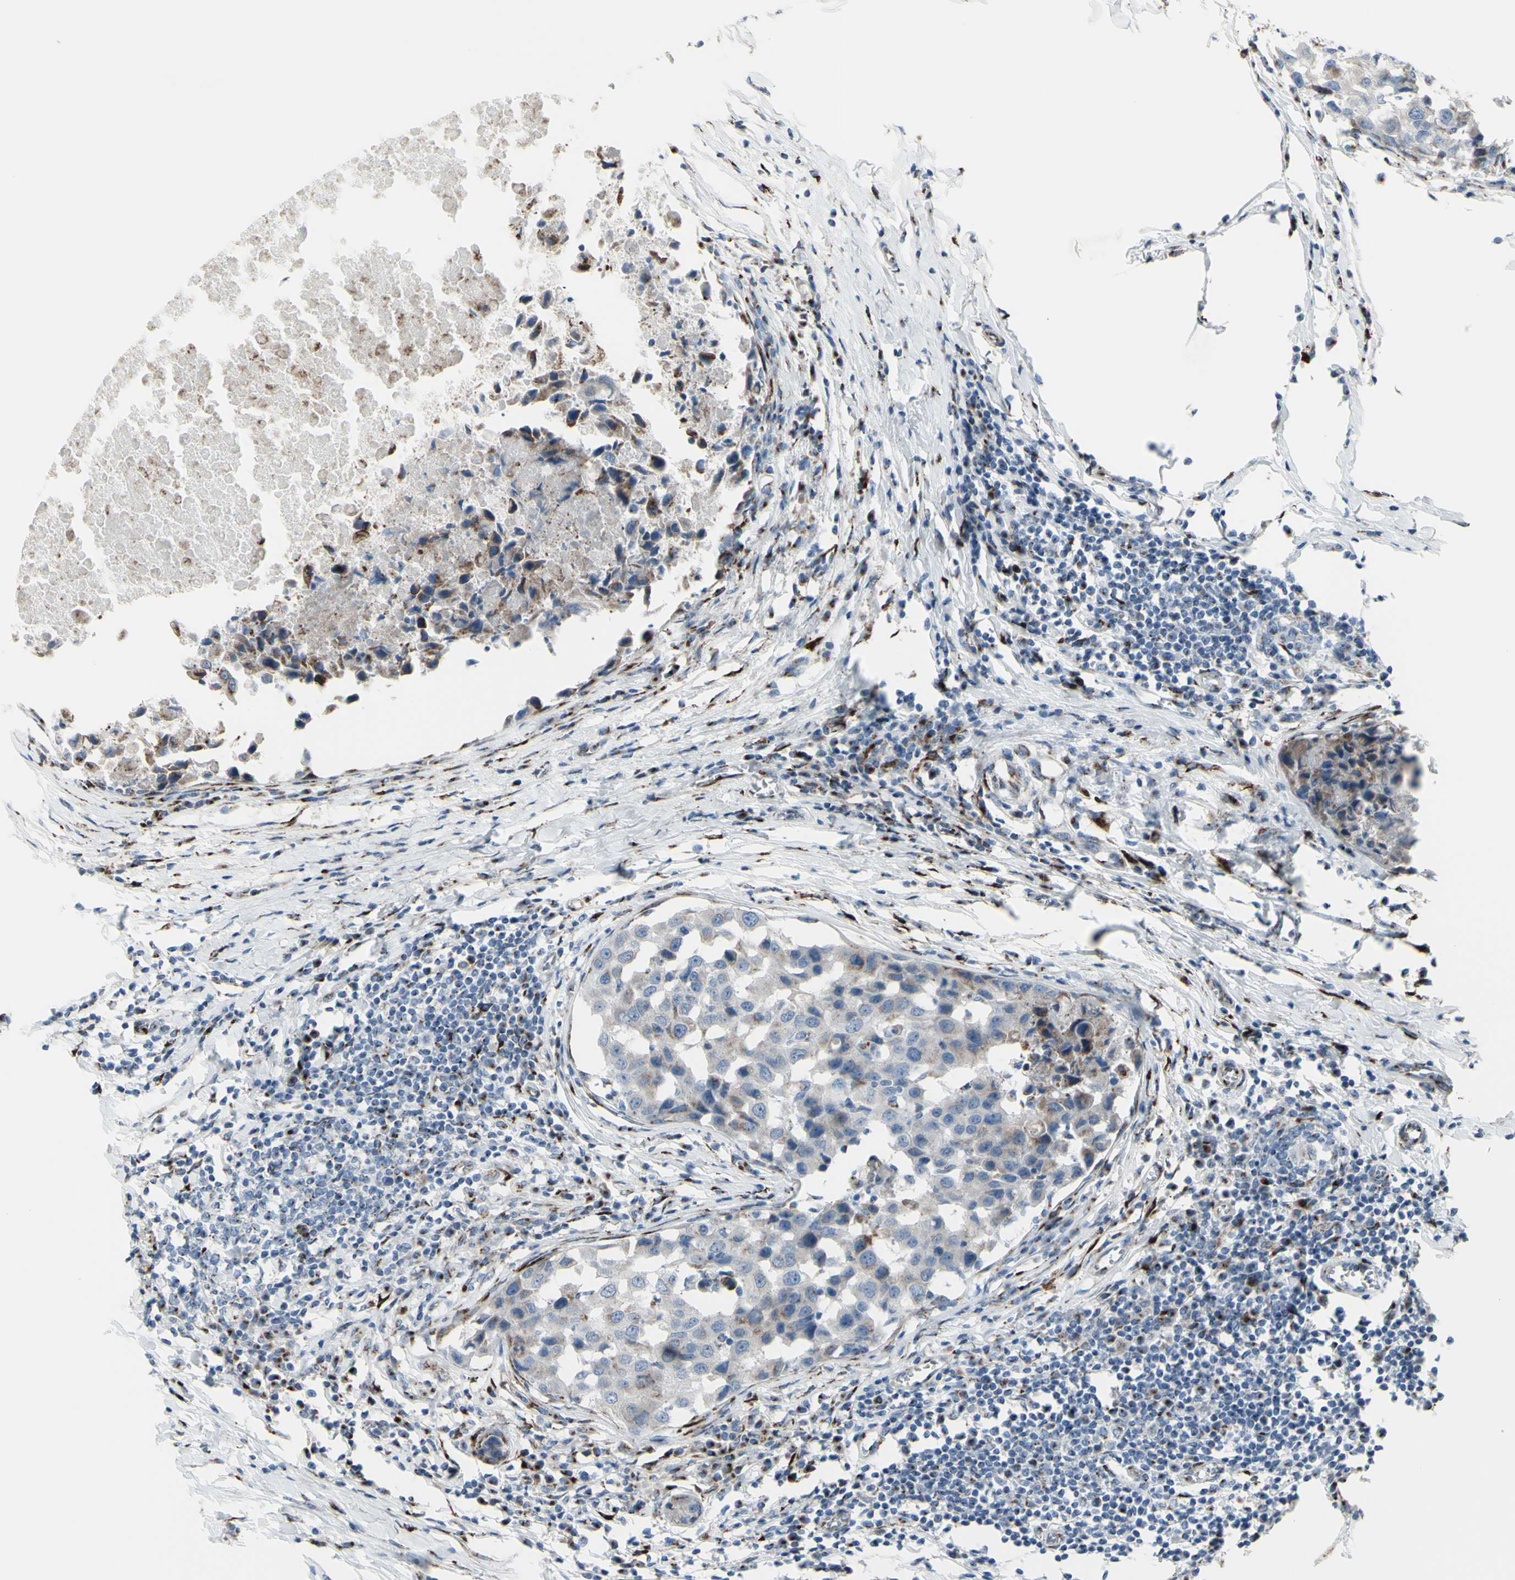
{"staining": {"intensity": "weak", "quantity": "25%-75%", "location": "cytoplasmic/membranous"}, "tissue": "breast cancer", "cell_type": "Tumor cells", "image_type": "cancer", "snomed": [{"axis": "morphology", "description": "Duct carcinoma"}, {"axis": "topography", "description": "Breast"}], "caption": "A photomicrograph of breast cancer (invasive ductal carcinoma) stained for a protein shows weak cytoplasmic/membranous brown staining in tumor cells.", "gene": "GLG1", "patient": {"sex": "female", "age": 27}}